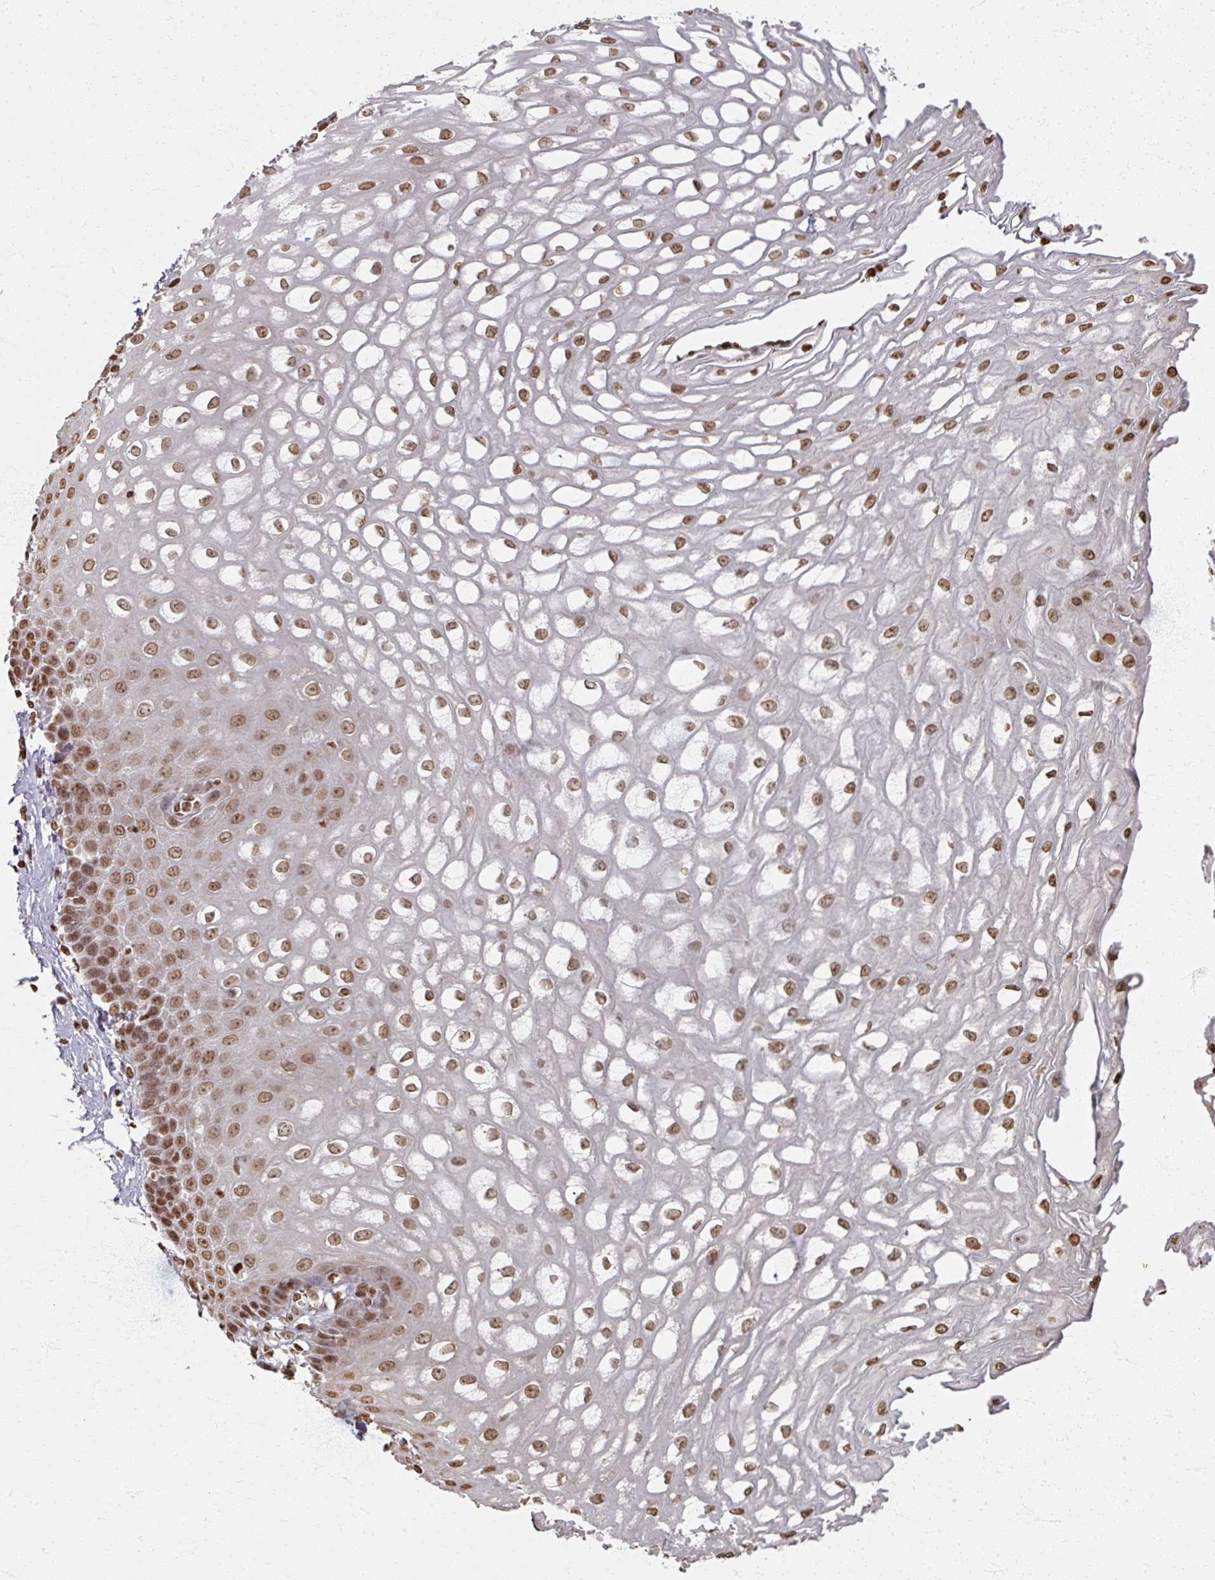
{"staining": {"intensity": "moderate", "quantity": ">75%", "location": "nuclear"}, "tissue": "esophagus", "cell_type": "Squamous epithelial cells", "image_type": "normal", "snomed": [{"axis": "morphology", "description": "Normal tissue, NOS"}, {"axis": "topography", "description": "Esophagus"}], "caption": "Immunohistochemical staining of benign human esophagus demonstrates moderate nuclear protein expression in approximately >75% of squamous epithelial cells. Nuclei are stained in blue.", "gene": "DCUN1D5", "patient": {"sex": "male", "age": 67}}